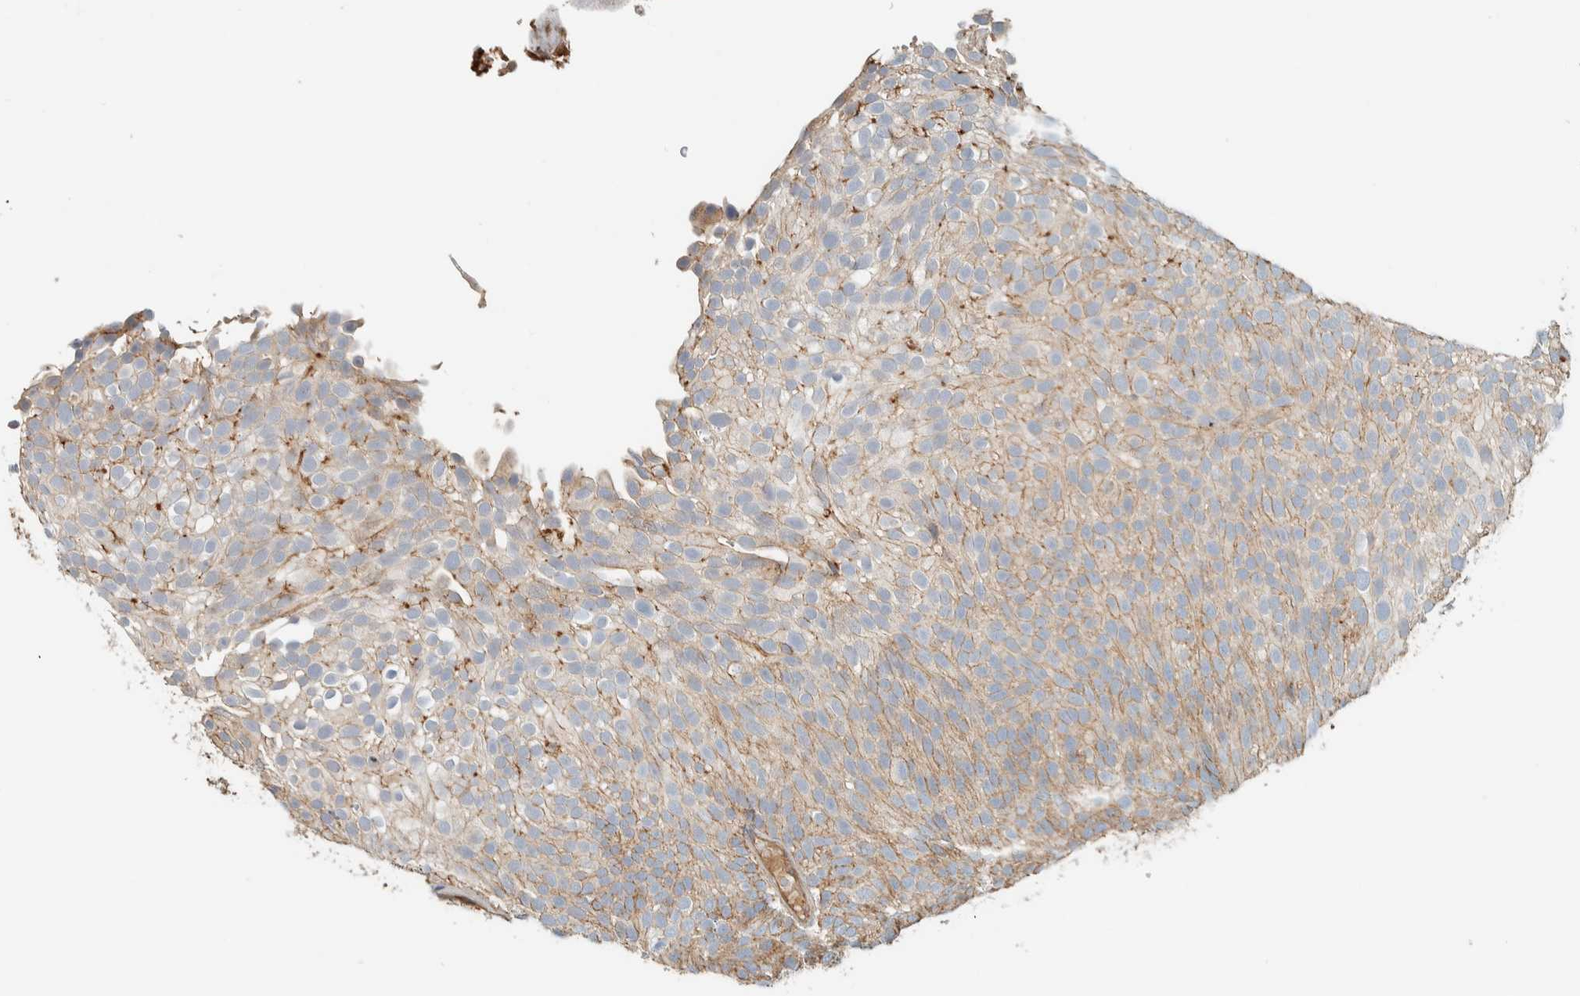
{"staining": {"intensity": "weak", "quantity": "<25%", "location": "cytoplasmic/membranous"}, "tissue": "urothelial cancer", "cell_type": "Tumor cells", "image_type": "cancer", "snomed": [{"axis": "morphology", "description": "Urothelial carcinoma, Low grade"}, {"axis": "topography", "description": "Urinary bladder"}], "caption": "A high-resolution micrograph shows immunohistochemistry (IHC) staining of urothelial carcinoma (low-grade), which shows no significant expression in tumor cells. (Immunohistochemistry, brightfield microscopy, high magnification).", "gene": "CTBP2", "patient": {"sex": "male", "age": 78}}